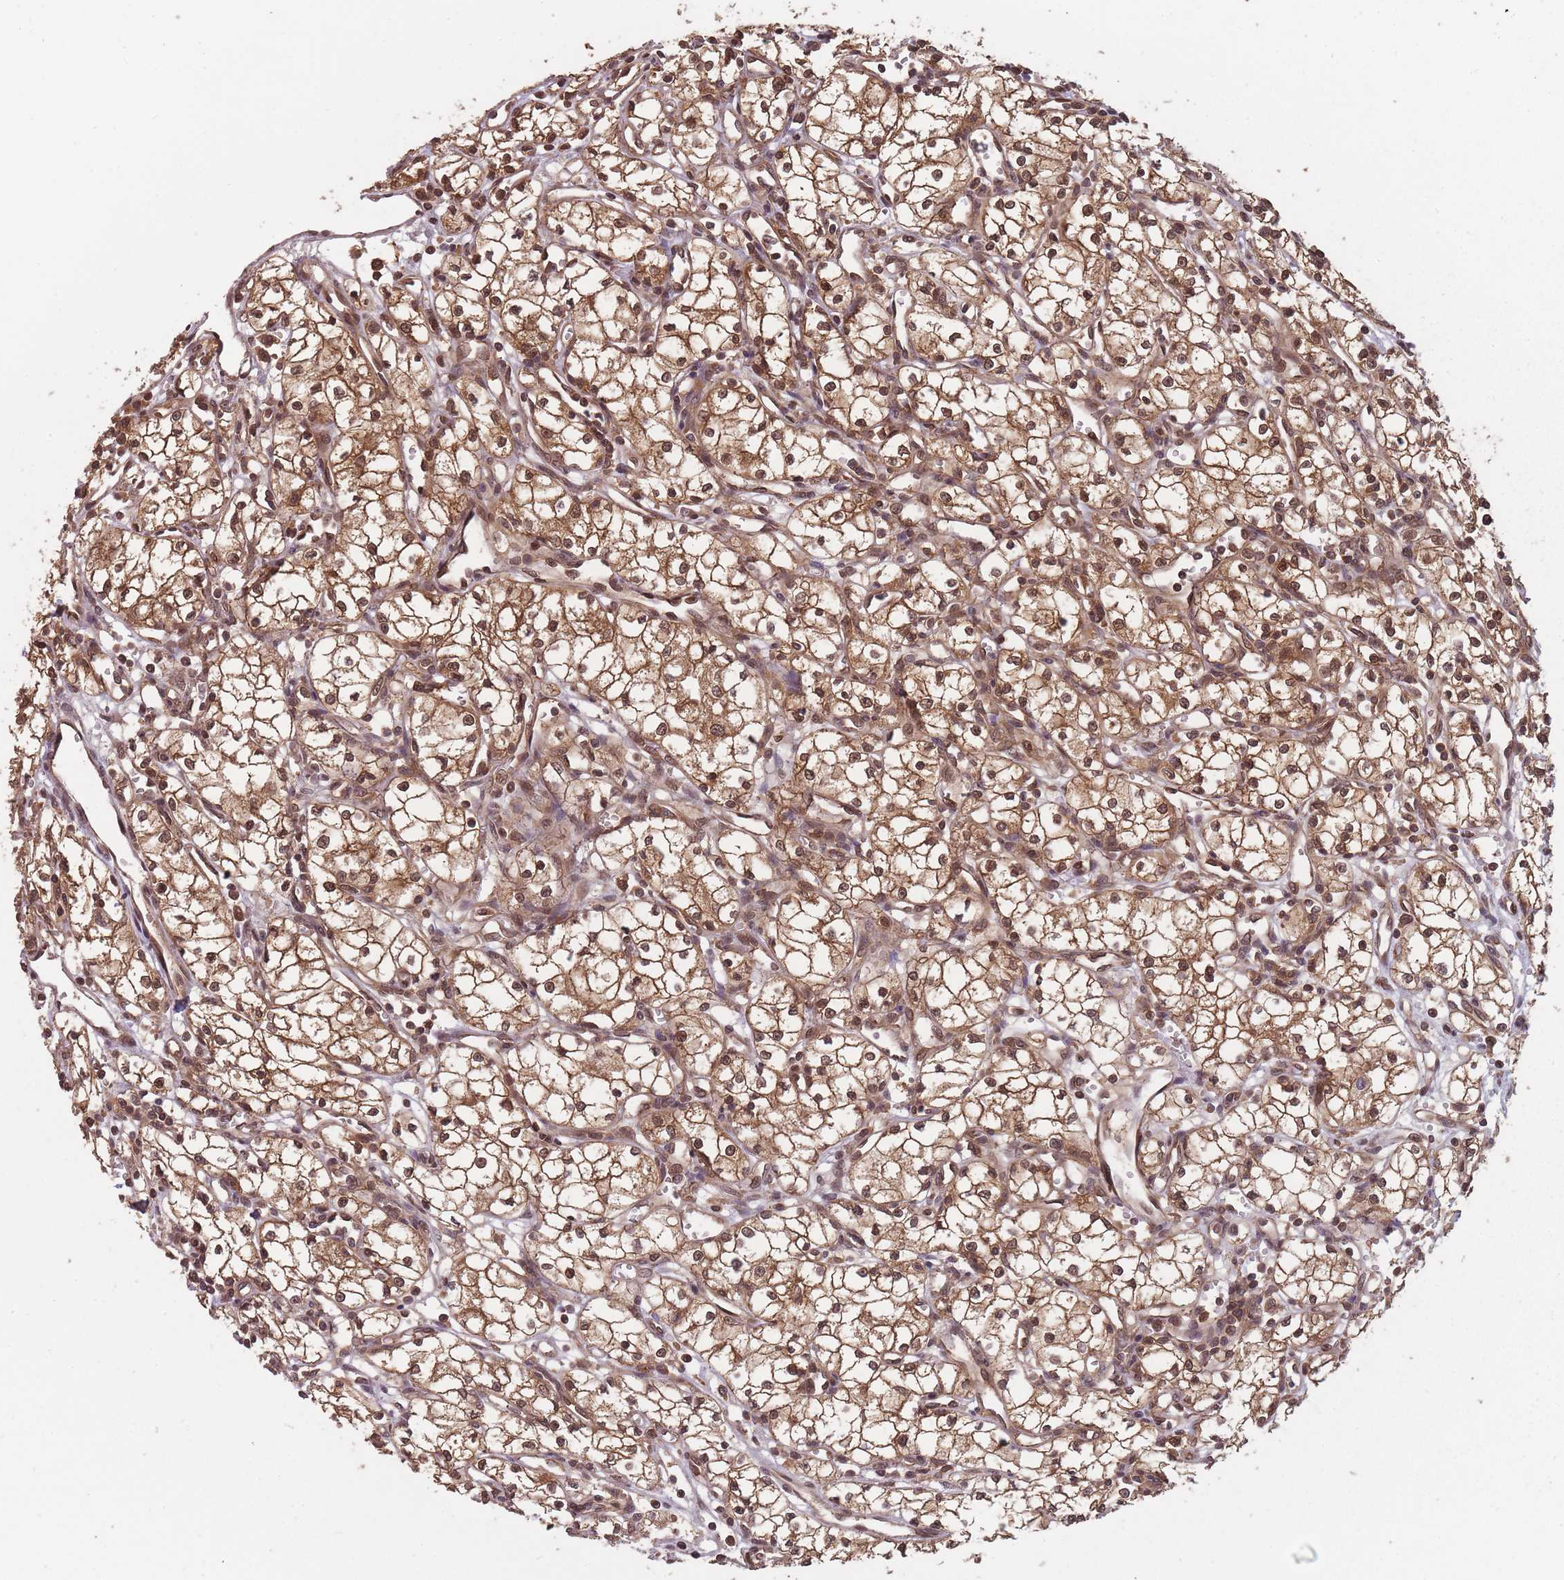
{"staining": {"intensity": "moderate", "quantity": ">75%", "location": "cytoplasmic/membranous,nuclear"}, "tissue": "renal cancer", "cell_type": "Tumor cells", "image_type": "cancer", "snomed": [{"axis": "morphology", "description": "Adenocarcinoma, NOS"}, {"axis": "topography", "description": "Kidney"}], "caption": "Moderate cytoplasmic/membranous and nuclear protein staining is identified in approximately >75% of tumor cells in renal cancer (adenocarcinoma). The staining was performed using DAB (3,3'-diaminobenzidine) to visualize the protein expression in brown, while the nuclei were stained in blue with hematoxylin (Magnification: 20x).", "gene": "PPP6R3", "patient": {"sex": "male", "age": 59}}